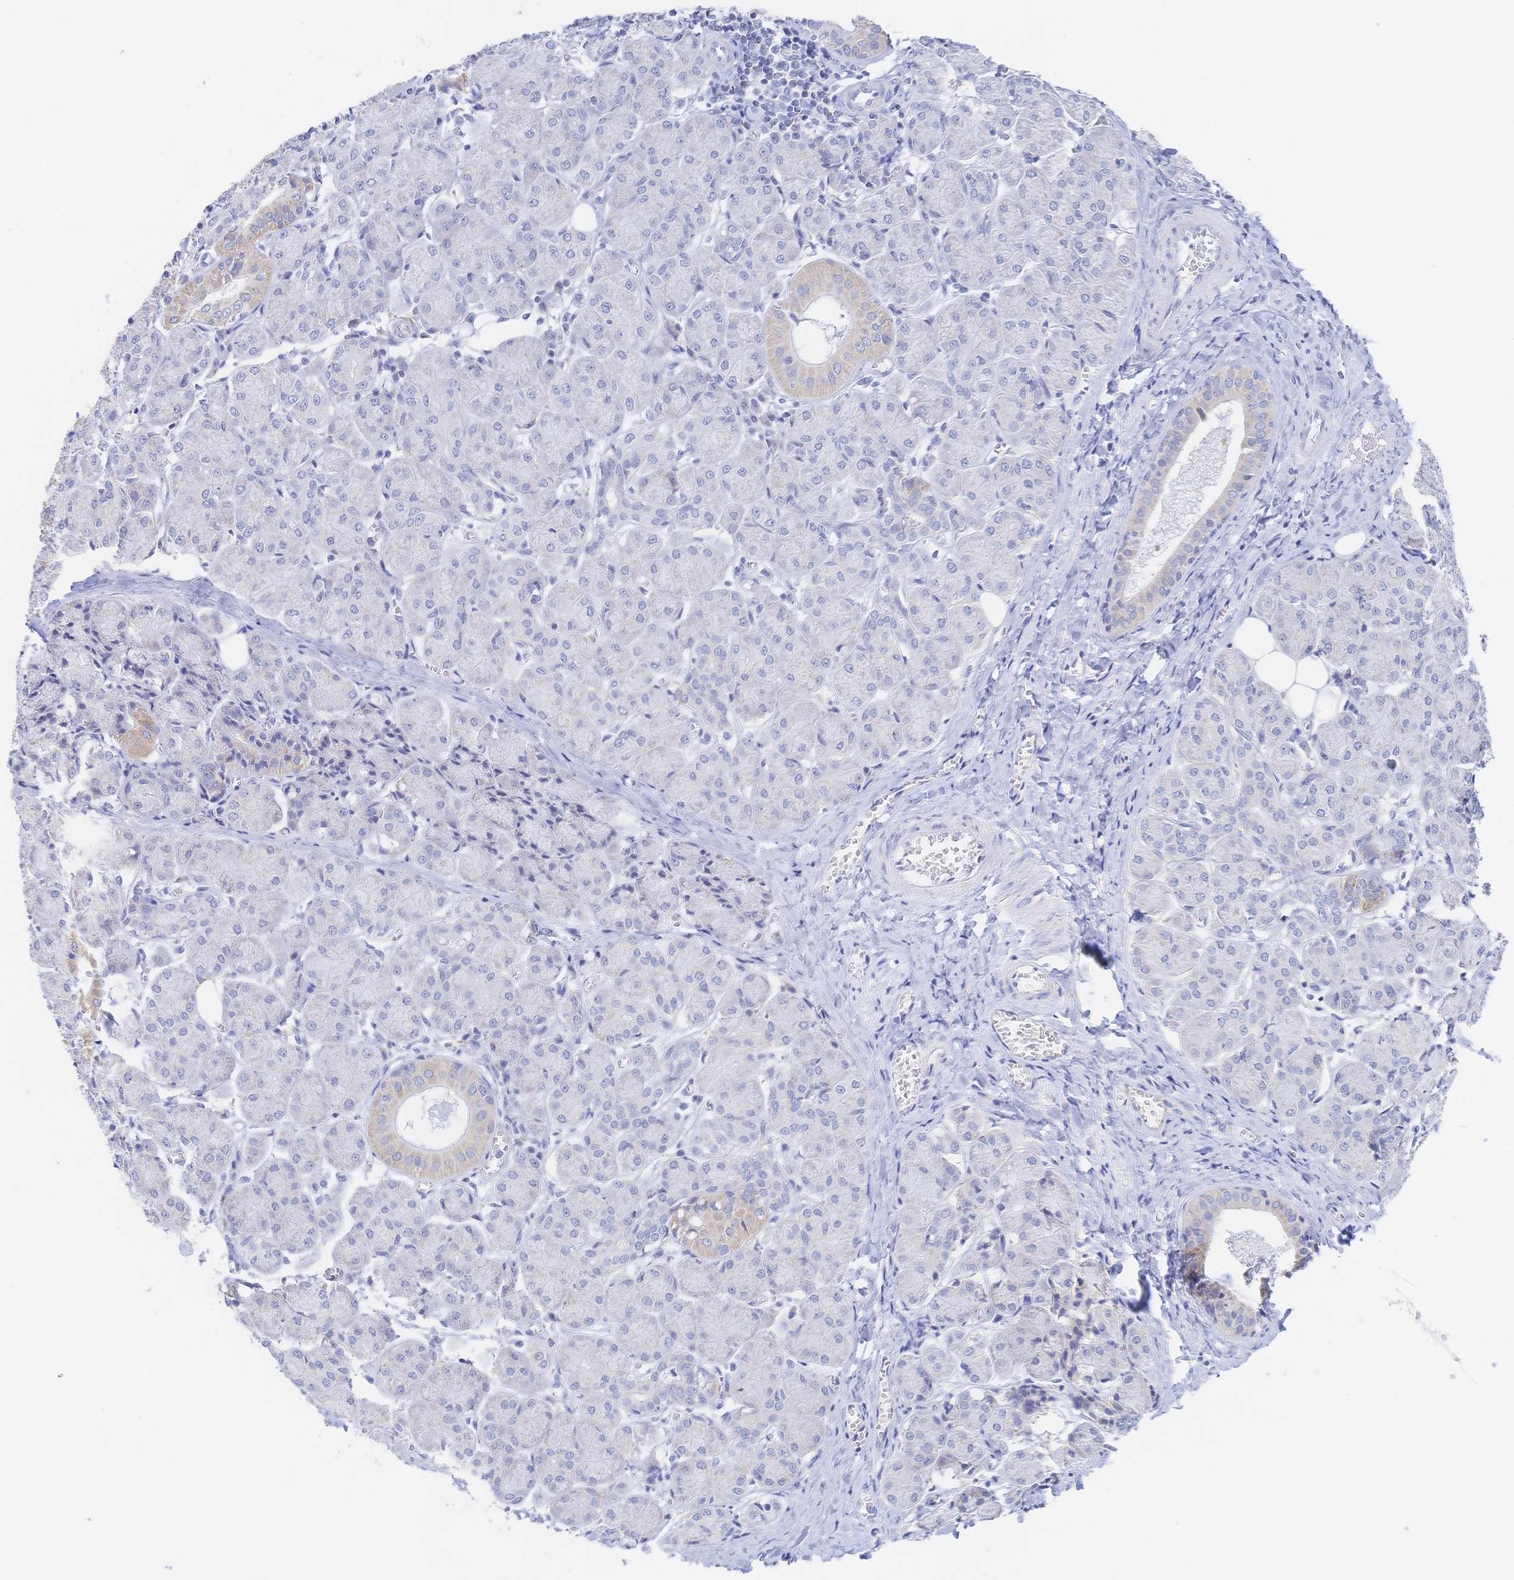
{"staining": {"intensity": "weak", "quantity": "<25%", "location": "cytoplasmic/membranous"}, "tissue": "salivary gland", "cell_type": "Glandular cells", "image_type": "normal", "snomed": [{"axis": "morphology", "description": "Normal tissue, NOS"}, {"axis": "morphology", "description": "Inflammation, NOS"}, {"axis": "topography", "description": "Lymph node"}, {"axis": "topography", "description": "Salivary gland"}], "caption": "An immunohistochemistry (IHC) micrograph of unremarkable salivary gland is shown. There is no staining in glandular cells of salivary gland.", "gene": "SYNGR4", "patient": {"sex": "male", "age": 3}}